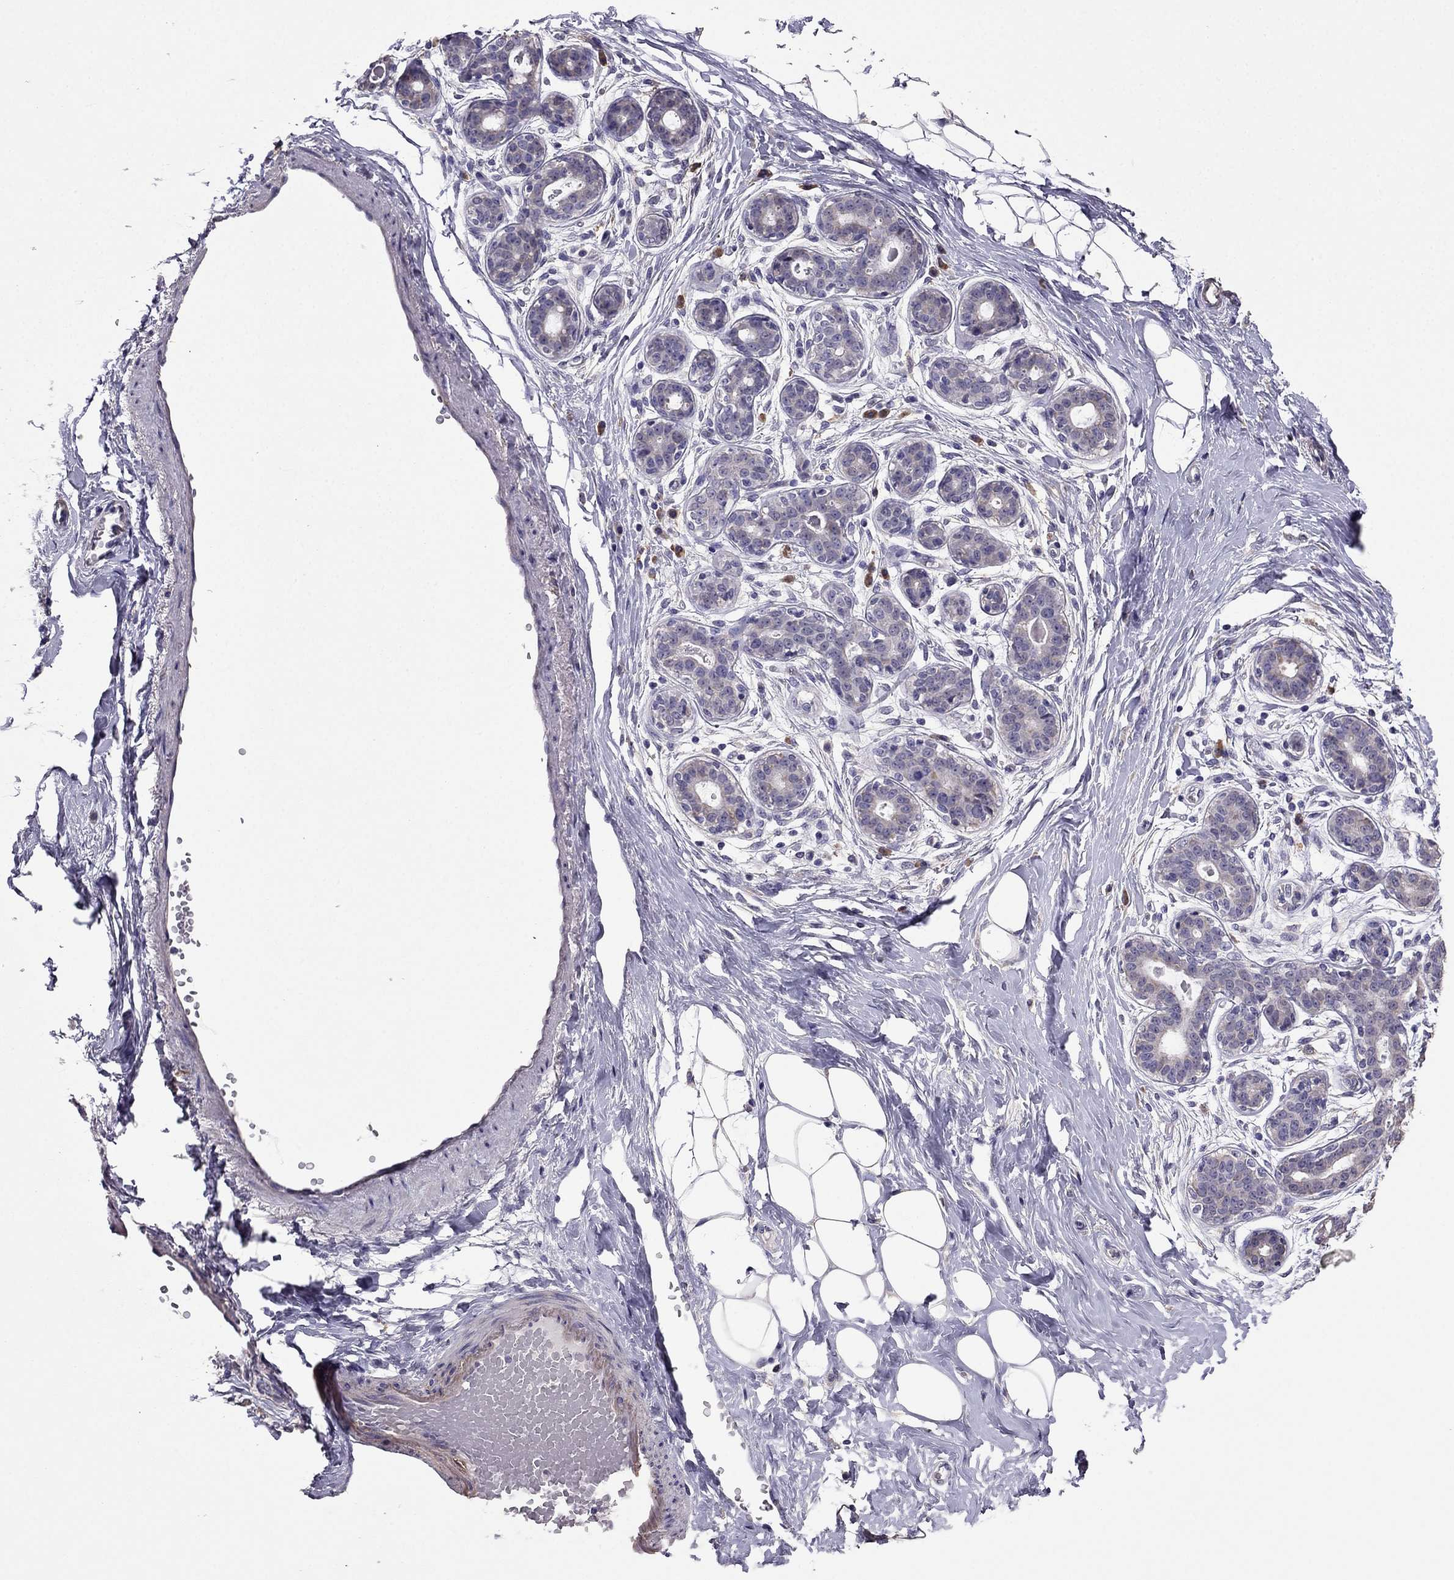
{"staining": {"intensity": "negative", "quantity": "none", "location": "none"}, "tissue": "breast", "cell_type": "Adipocytes", "image_type": "normal", "snomed": [{"axis": "morphology", "description": "Normal tissue, NOS"}, {"axis": "topography", "description": "Skin"}, {"axis": "topography", "description": "Breast"}], "caption": "The histopathology image shows no significant staining in adipocytes of breast.", "gene": "CDH9", "patient": {"sex": "female", "age": 43}}